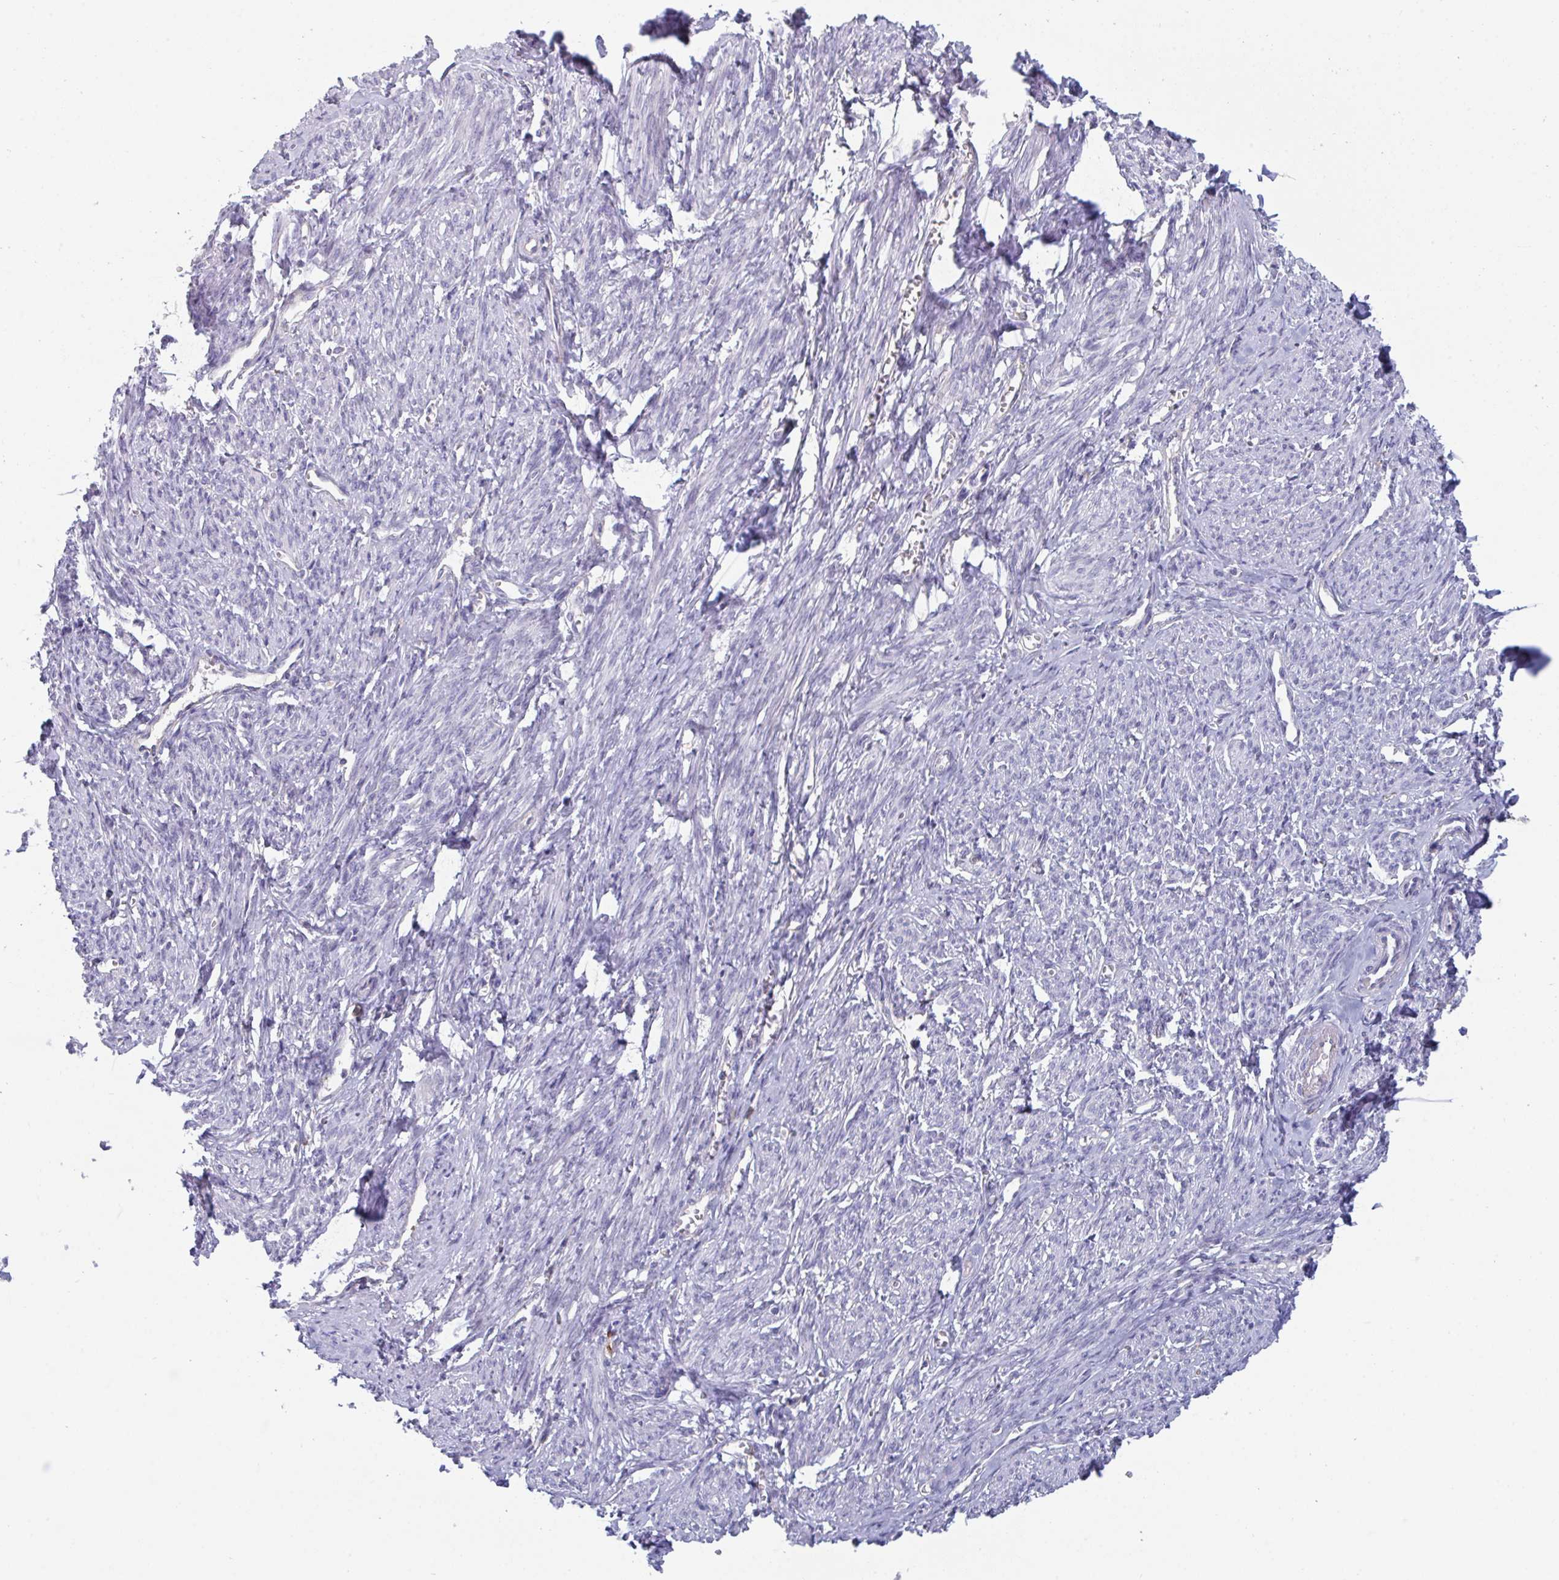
{"staining": {"intensity": "negative", "quantity": "none", "location": "none"}, "tissue": "smooth muscle", "cell_type": "Smooth muscle cells", "image_type": "normal", "snomed": [{"axis": "morphology", "description": "Normal tissue, NOS"}, {"axis": "topography", "description": "Smooth muscle"}], "caption": "The immunohistochemistry (IHC) micrograph has no significant staining in smooth muscle cells of smooth muscle. The staining is performed using DAB (3,3'-diaminobenzidine) brown chromogen with nuclei counter-stained in using hematoxylin.", "gene": "DISP2", "patient": {"sex": "female", "age": 65}}